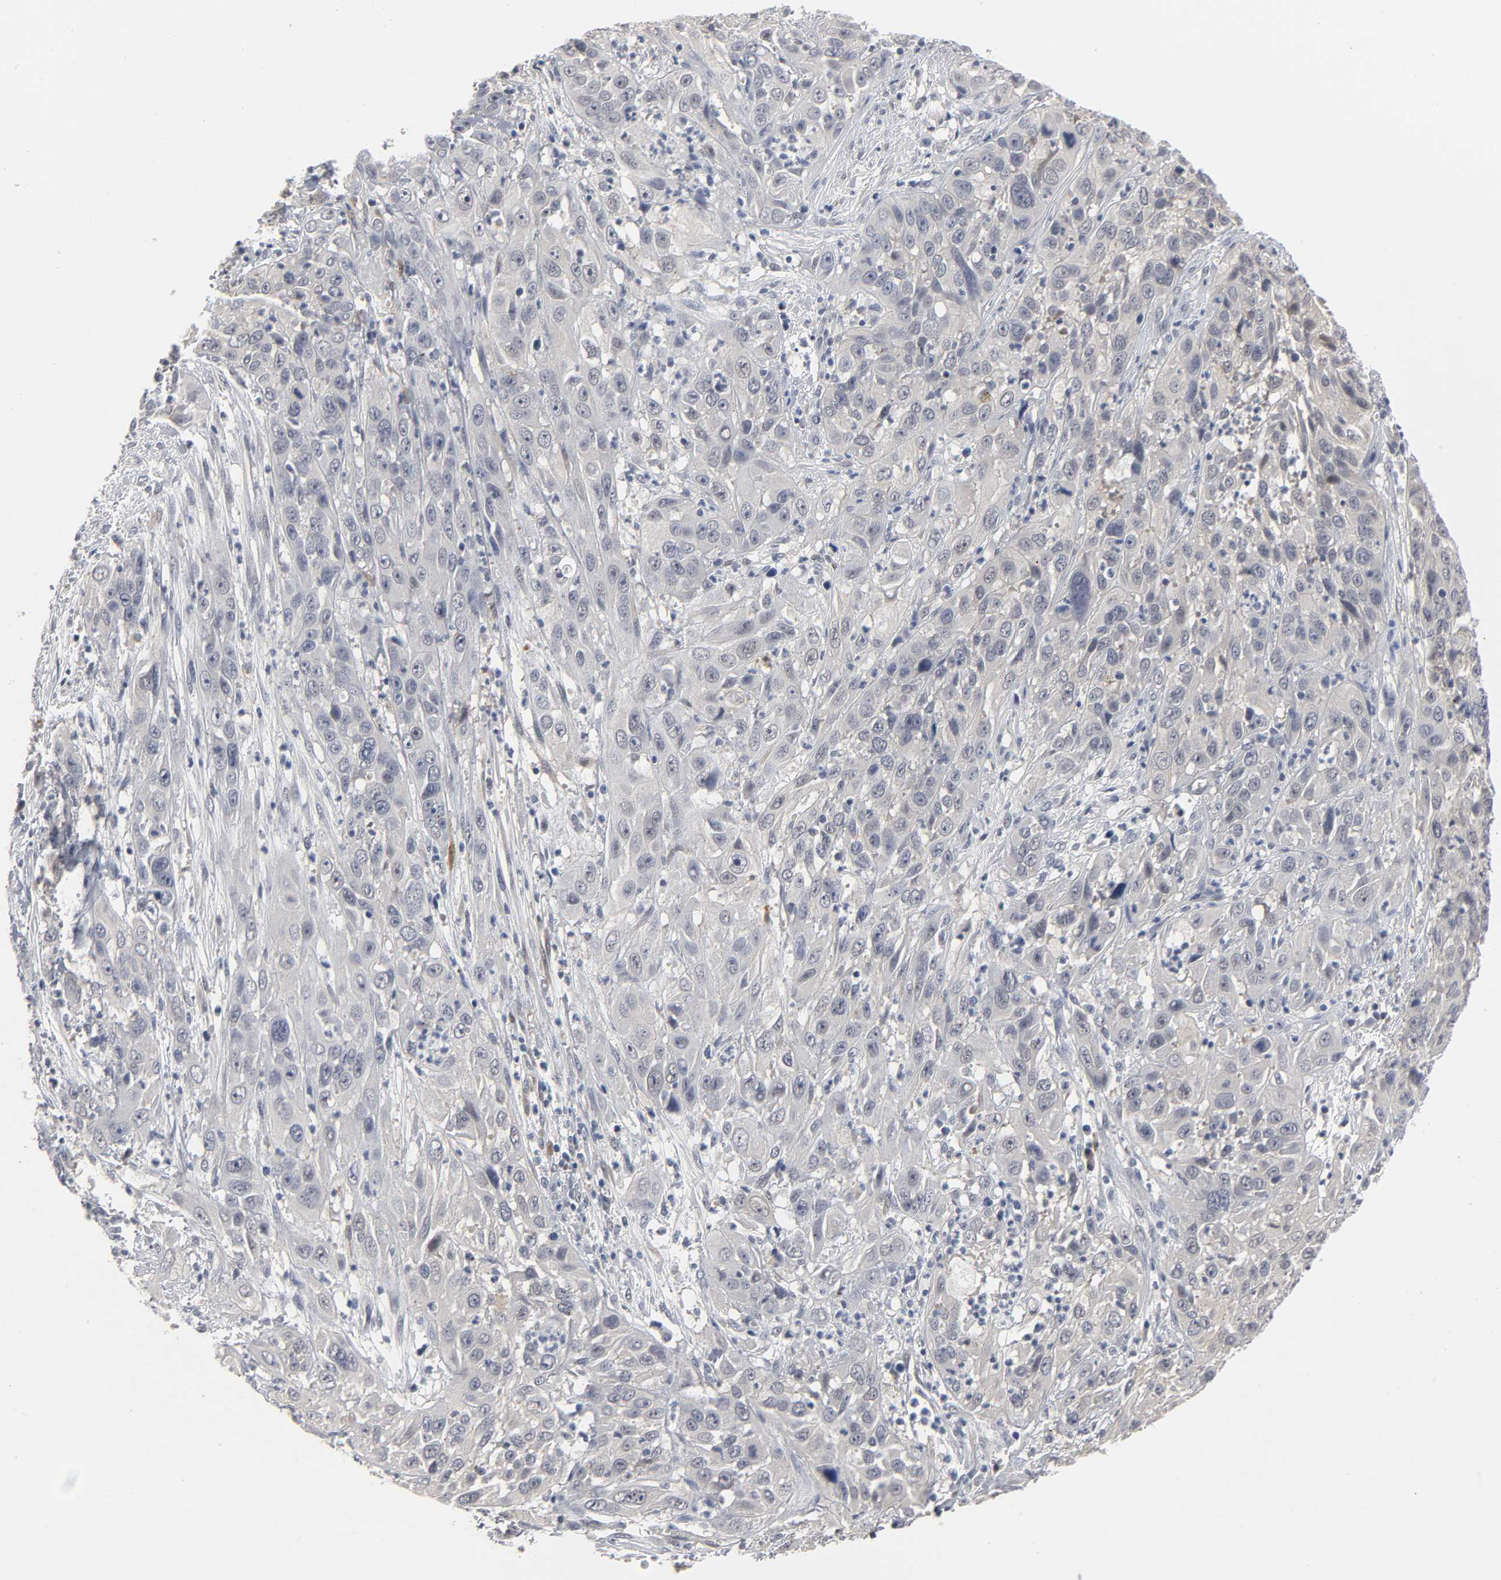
{"staining": {"intensity": "negative", "quantity": "none", "location": "none"}, "tissue": "cervical cancer", "cell_type": "Tumor cells", "image_type": "cancer", "snomed": [{"axis": "morphology", "description": "Squamous cell carcinoma, NOS"}, {"axis": "topography", "description": "Cervix"}], "caption": "High magnification brightfield microscopy of cervical cancer (squamous cell carcinoma) stained with DAB (brown) and counterstained with hematoxylin (blue): tumor cells show no significant positivity.", "gene": "PDLIM3", "patient": {"sex": "female", "age": 32}}